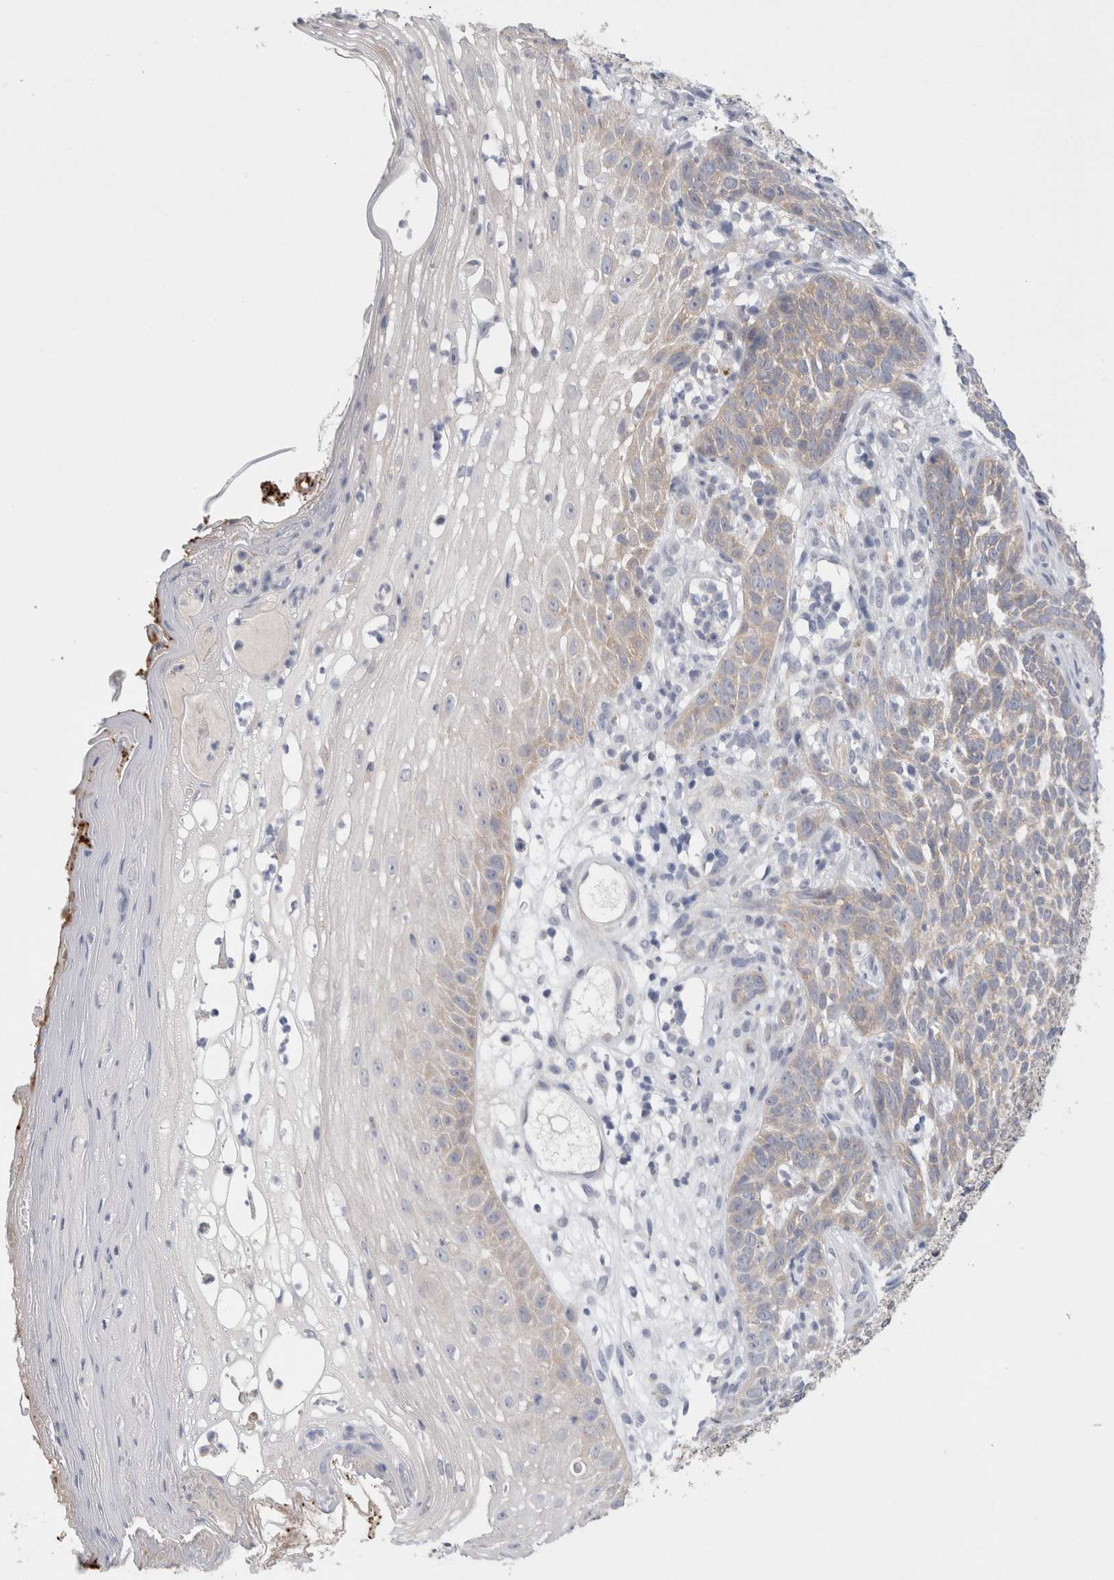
{"staining": {"intensity": "weak", "quantity": "25%-75%", "location": "cytoplasmic/membranous"}, "tissue": "skin cancer", "cell_type": "Tumor cells", "image_type": "cancer", "snomed": [{"axis": "morphology", "description": "Basal cell carcinoma"}, {"axis": "topography", "description": "Skin"}], "caption": "Skin basal cell carcinoma tissue exhibits weak cytoplasmic/membranous staining in about 25%-75% of tumor cells, visualized by immunohistochemistry. (brown staining indicates protein expression, while blue staining denotes nuclei).", "gene": "WIPF2", "patient": {"sex": "female", "age": 84}}